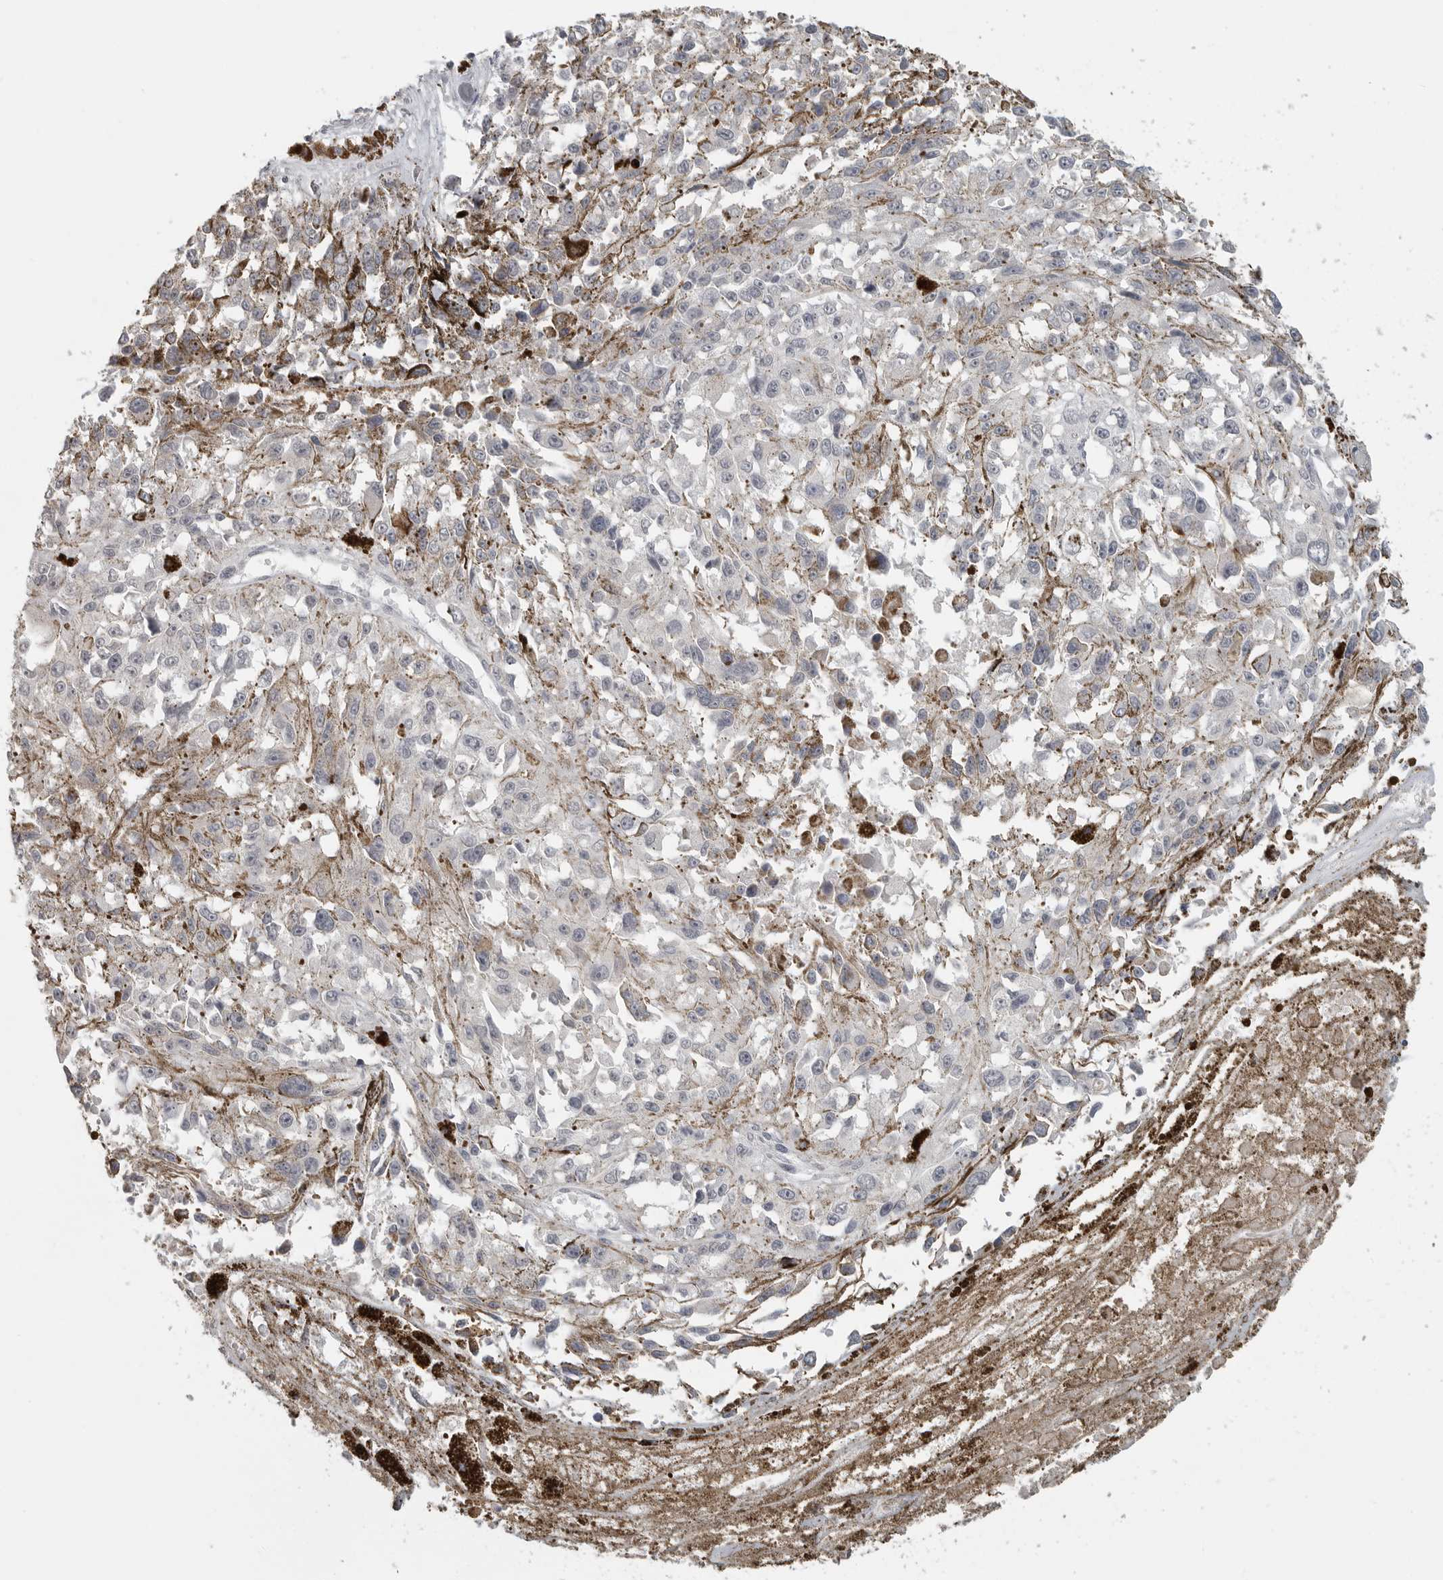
{"staining": {"intensity": "negative", "quantity": "none", "location": "none"}, "tissue": "melanoma", "cell_type": "Tumor cells", "image_type": "cancer", "snomed": [{"axis": "morphology", "description": "Malignant melanoma, Metastatic site"}, {"axis": "topography", "description": "Lymph node"}], "caption": "Immunohistochemical staining of melanoma demonstrates no significant expression in tumor cells.", "gene": "FOXP3", "patient": {"sex": "male", "age": 59}}